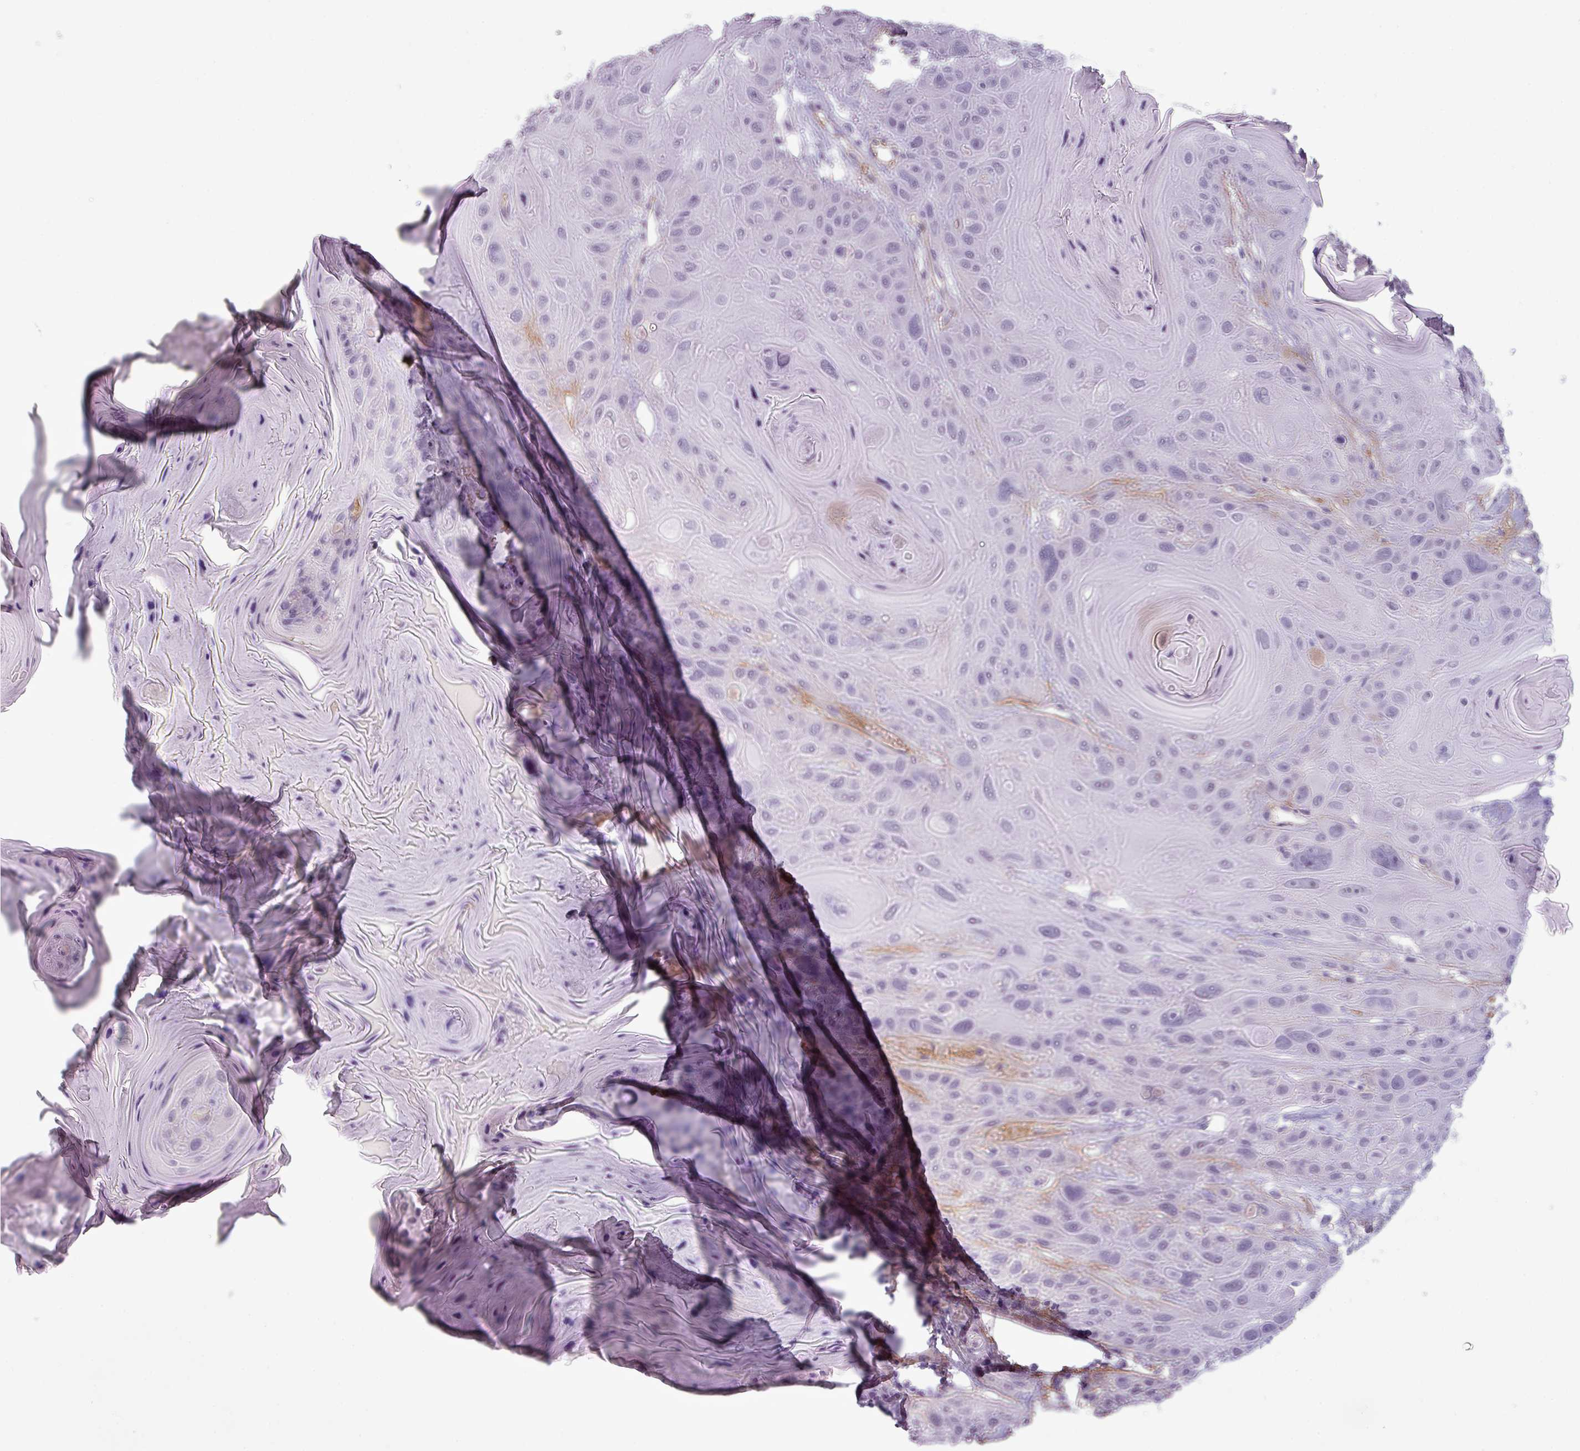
{"staining": {"intensity": "negative", "quantity": "none", "location": "none"}, "tissue": "head and neck cancer", "cell_type": "Tumor cells", "image_type": "cancer", "snomed": [{"axis": "morphology", "description": "Squamous cell carcinoma, NOS"}, {"axis": "topography", "description": "Head-Neck"}], "caption": "High power microscopy photomicrograph of an immunohistochemistry photomicrograph of squamous cell carcinoma (head and neck), revealing no significant positivity in tumor cells.", "gene": "AREL1", "patient": {"sex": "female", "age": 59}}